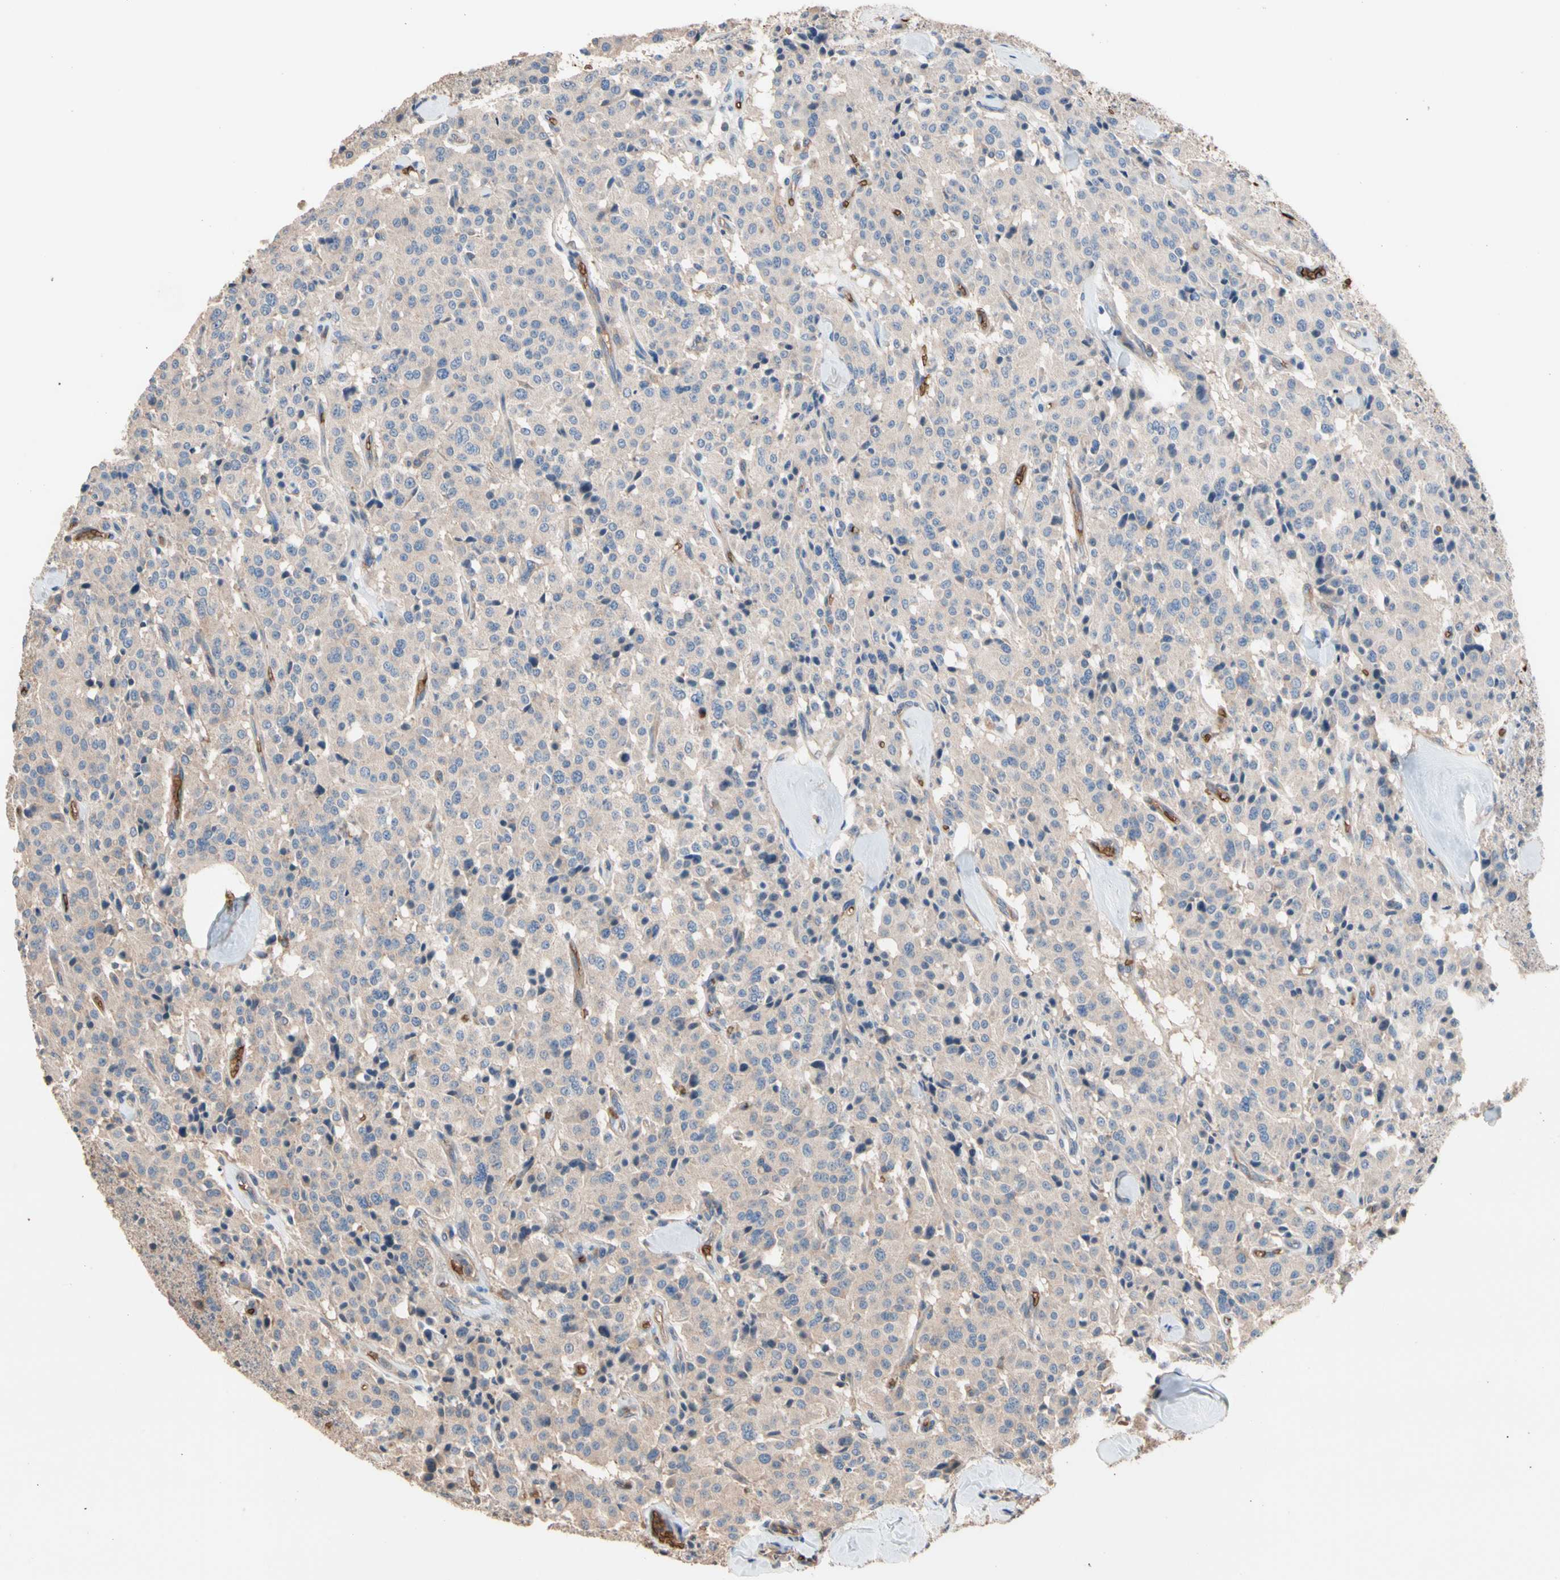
{"staining": {"intensity": "negative", "quantity": "none", "location": "none"}, "tissue": "carcinoid", "cell_type": "Tumor cells", "image_type": "cancer", "snomed": [{"axis": "morphology", "description": "Carcinoid, malignant, NOS"}, {"axis": "topography", "description": "Lung"}], "caption": "DAB (3,3'-diaminobenzidine) immunohistochemical staining of carcinoid shows no significant staining in tumor cells.", "gene": "RIOK2", "patient": {"sex": "male", "age": 30}}